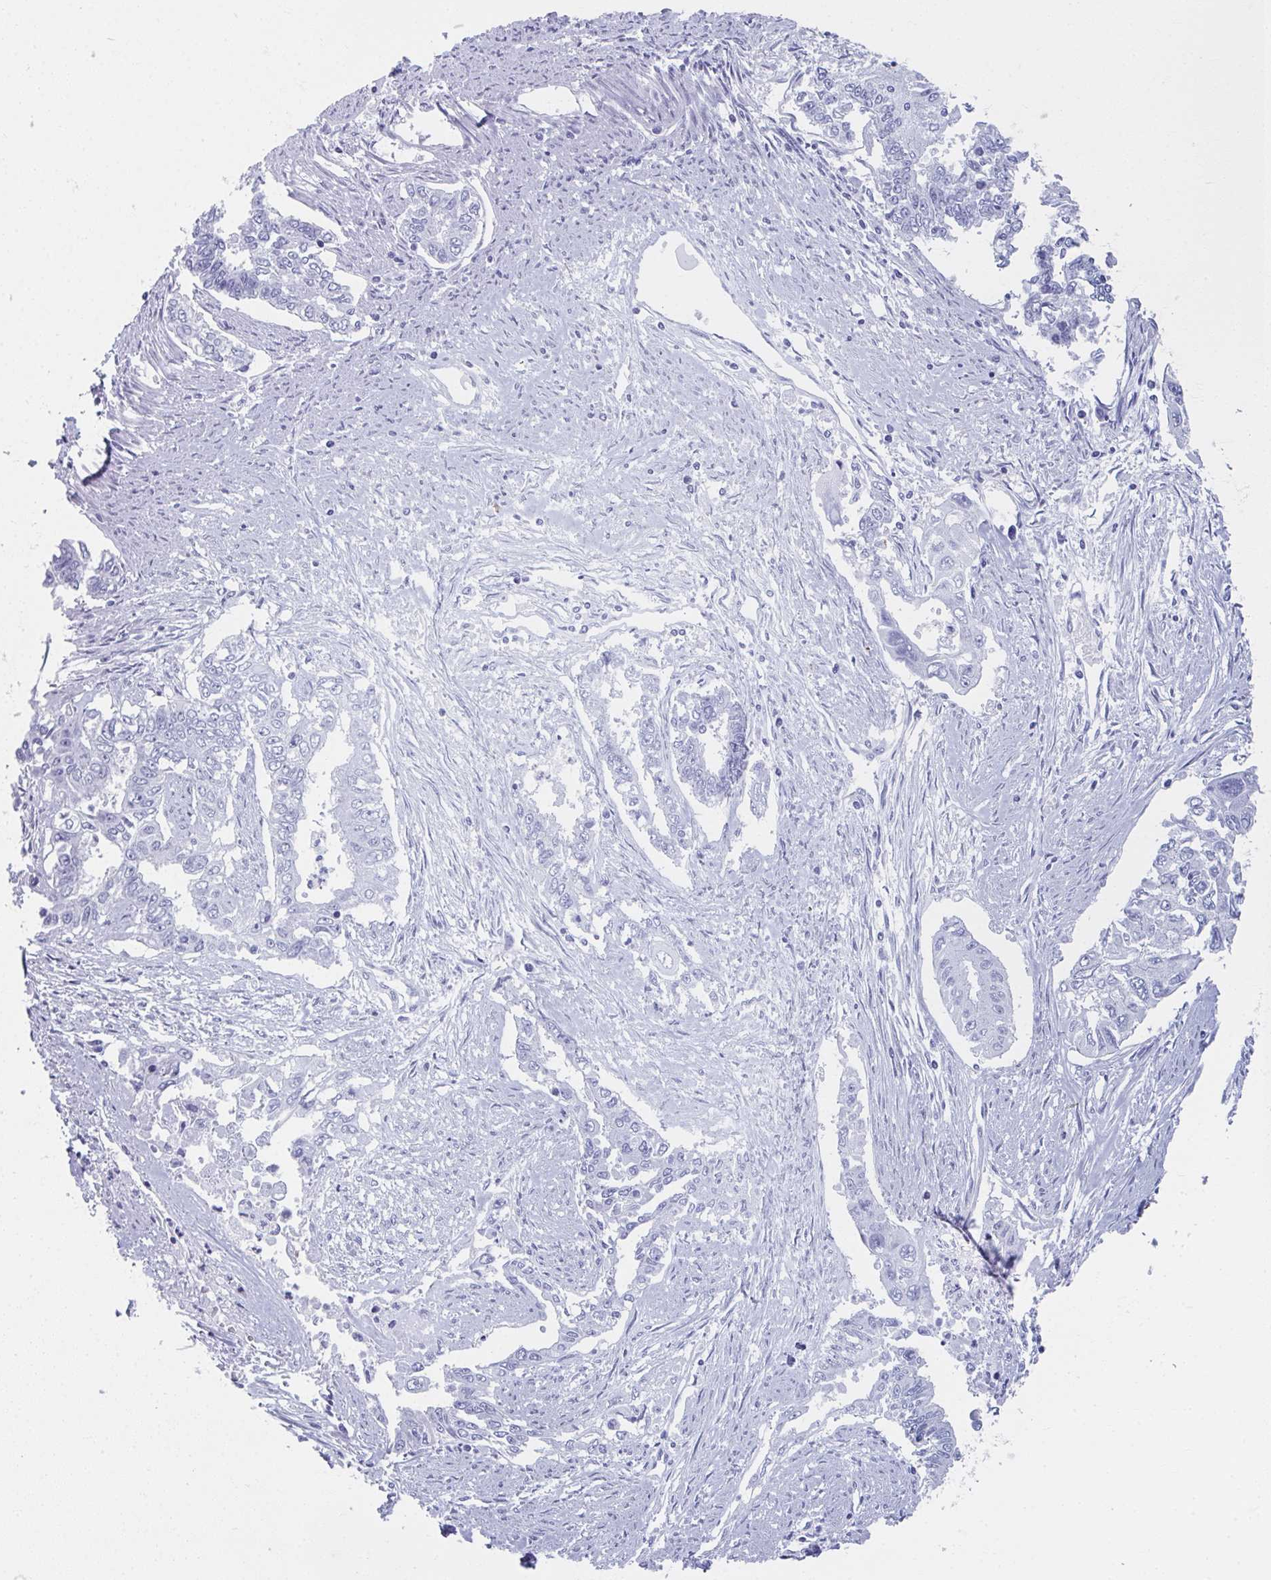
{"staining": {"intensity": "negative", "quantity": "none", "location": "none"}, "tissue": "endometrial cancer", "cell_type": "Tumor cells", "image_type": "cancer", "snomed": [{"axis": "morphology", "description": "Adenocarcinoma, NOS"}, {"axis": "topography", "description": "Uterus"}], "caption": "Immunohistochemistry (IHC) photomicrograph of neoplastic tissue: human endometrial cancer (adenocarcinoma) stained with DAB reveals no significant protein staining in tumor cells.", "gene": "GHRL", "patient": {"sex": "female", "age": 59}}